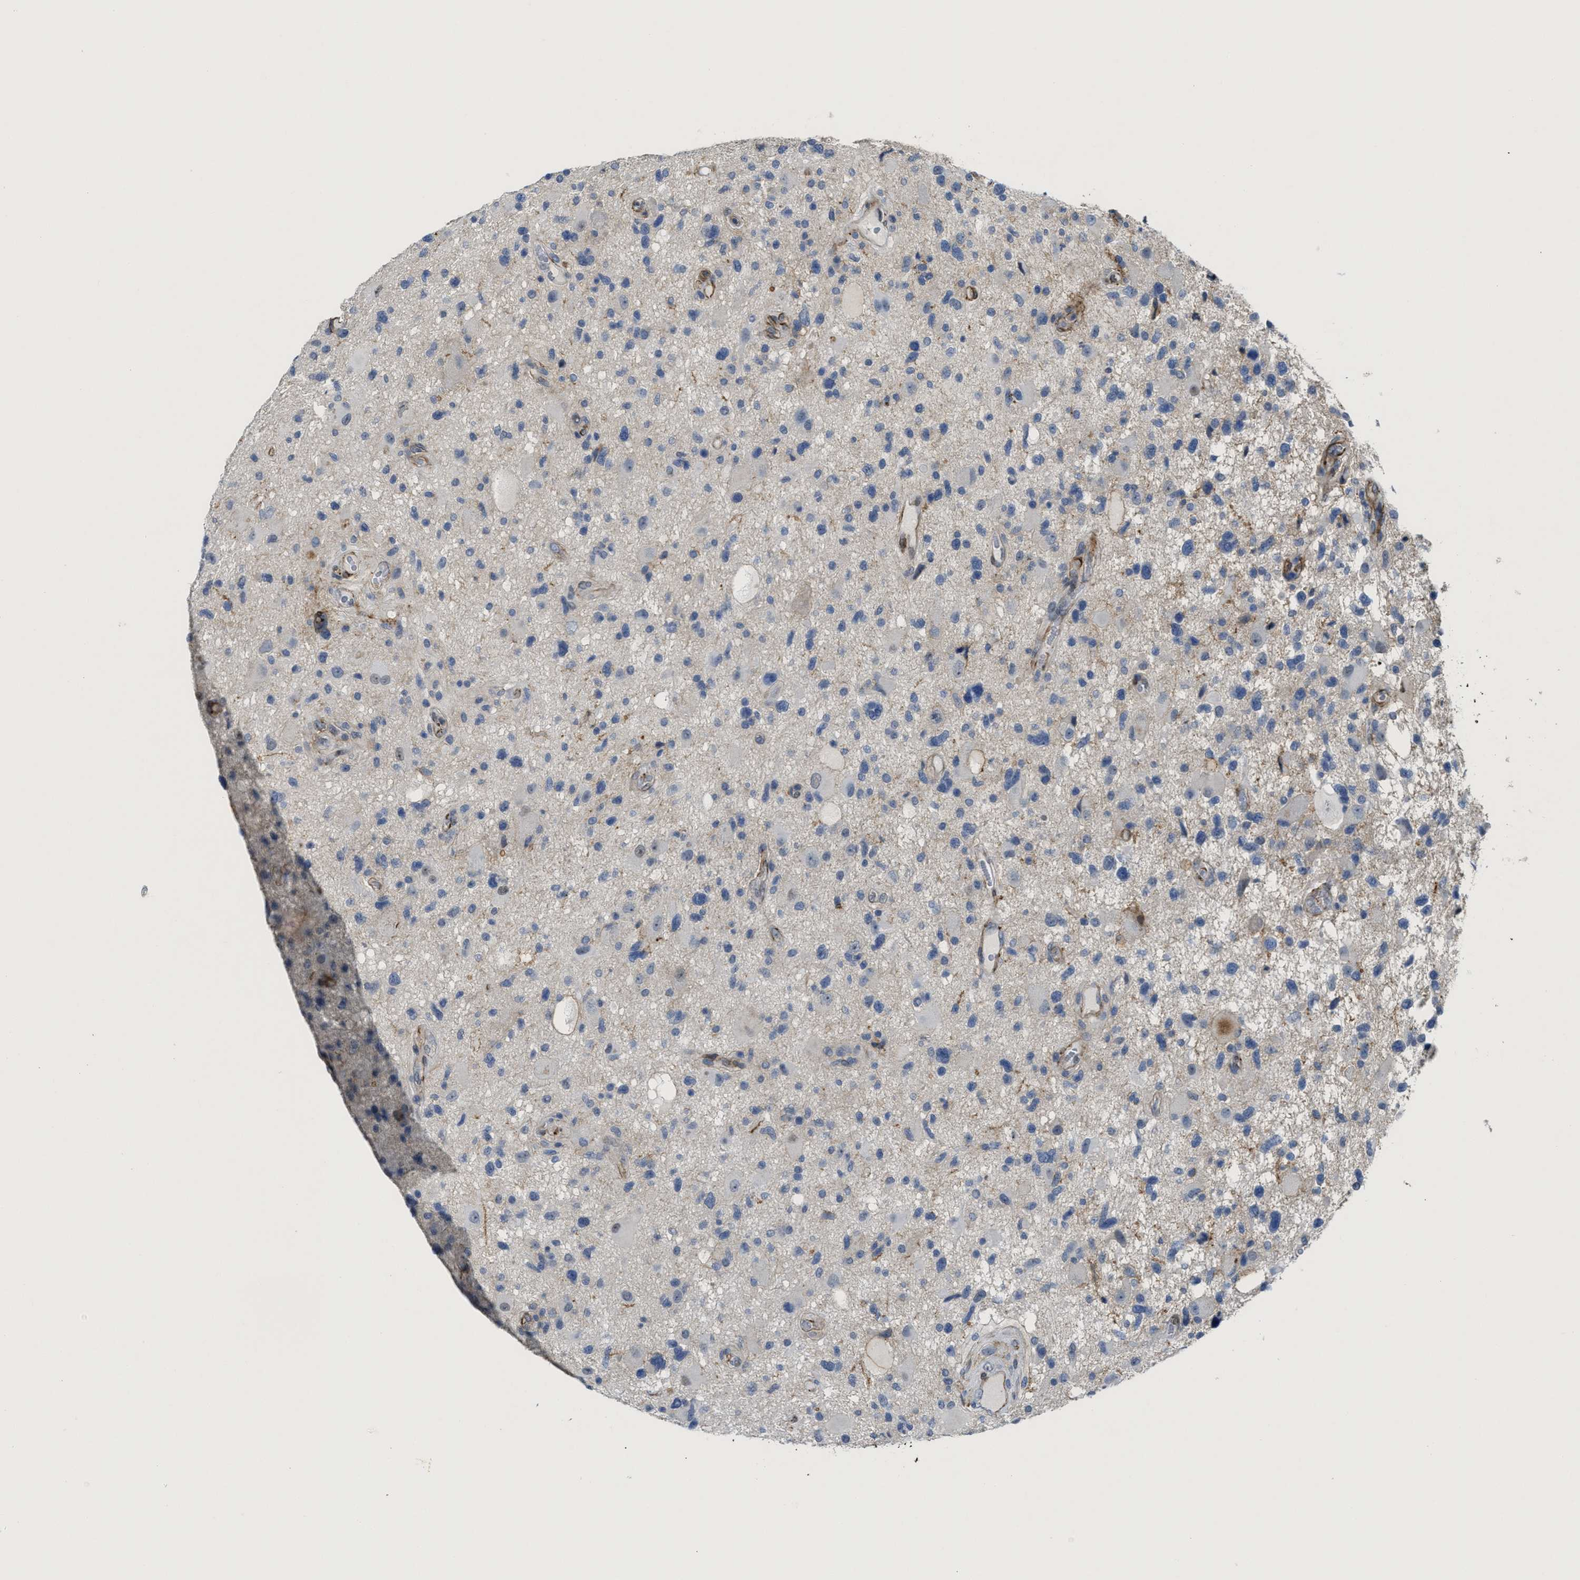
{"staining": {"intensity": "negative", "quantity": "none", "location": "none"}, "tissue": "glioma", "cell_type": "Tumor cells", "image_type": "cancer", "snomed": [{"axis": "morphology", "description": "Glioma, malignant, High grade"}, {"axis": "topography", "description": "Brain"}], "caption": "High power microscopy photomicrograph of an IHC image of glioma, revealing no significant staining in tumor cells.", "gene": "NAB1", "patient": {"sex": "male", "age": 33}}